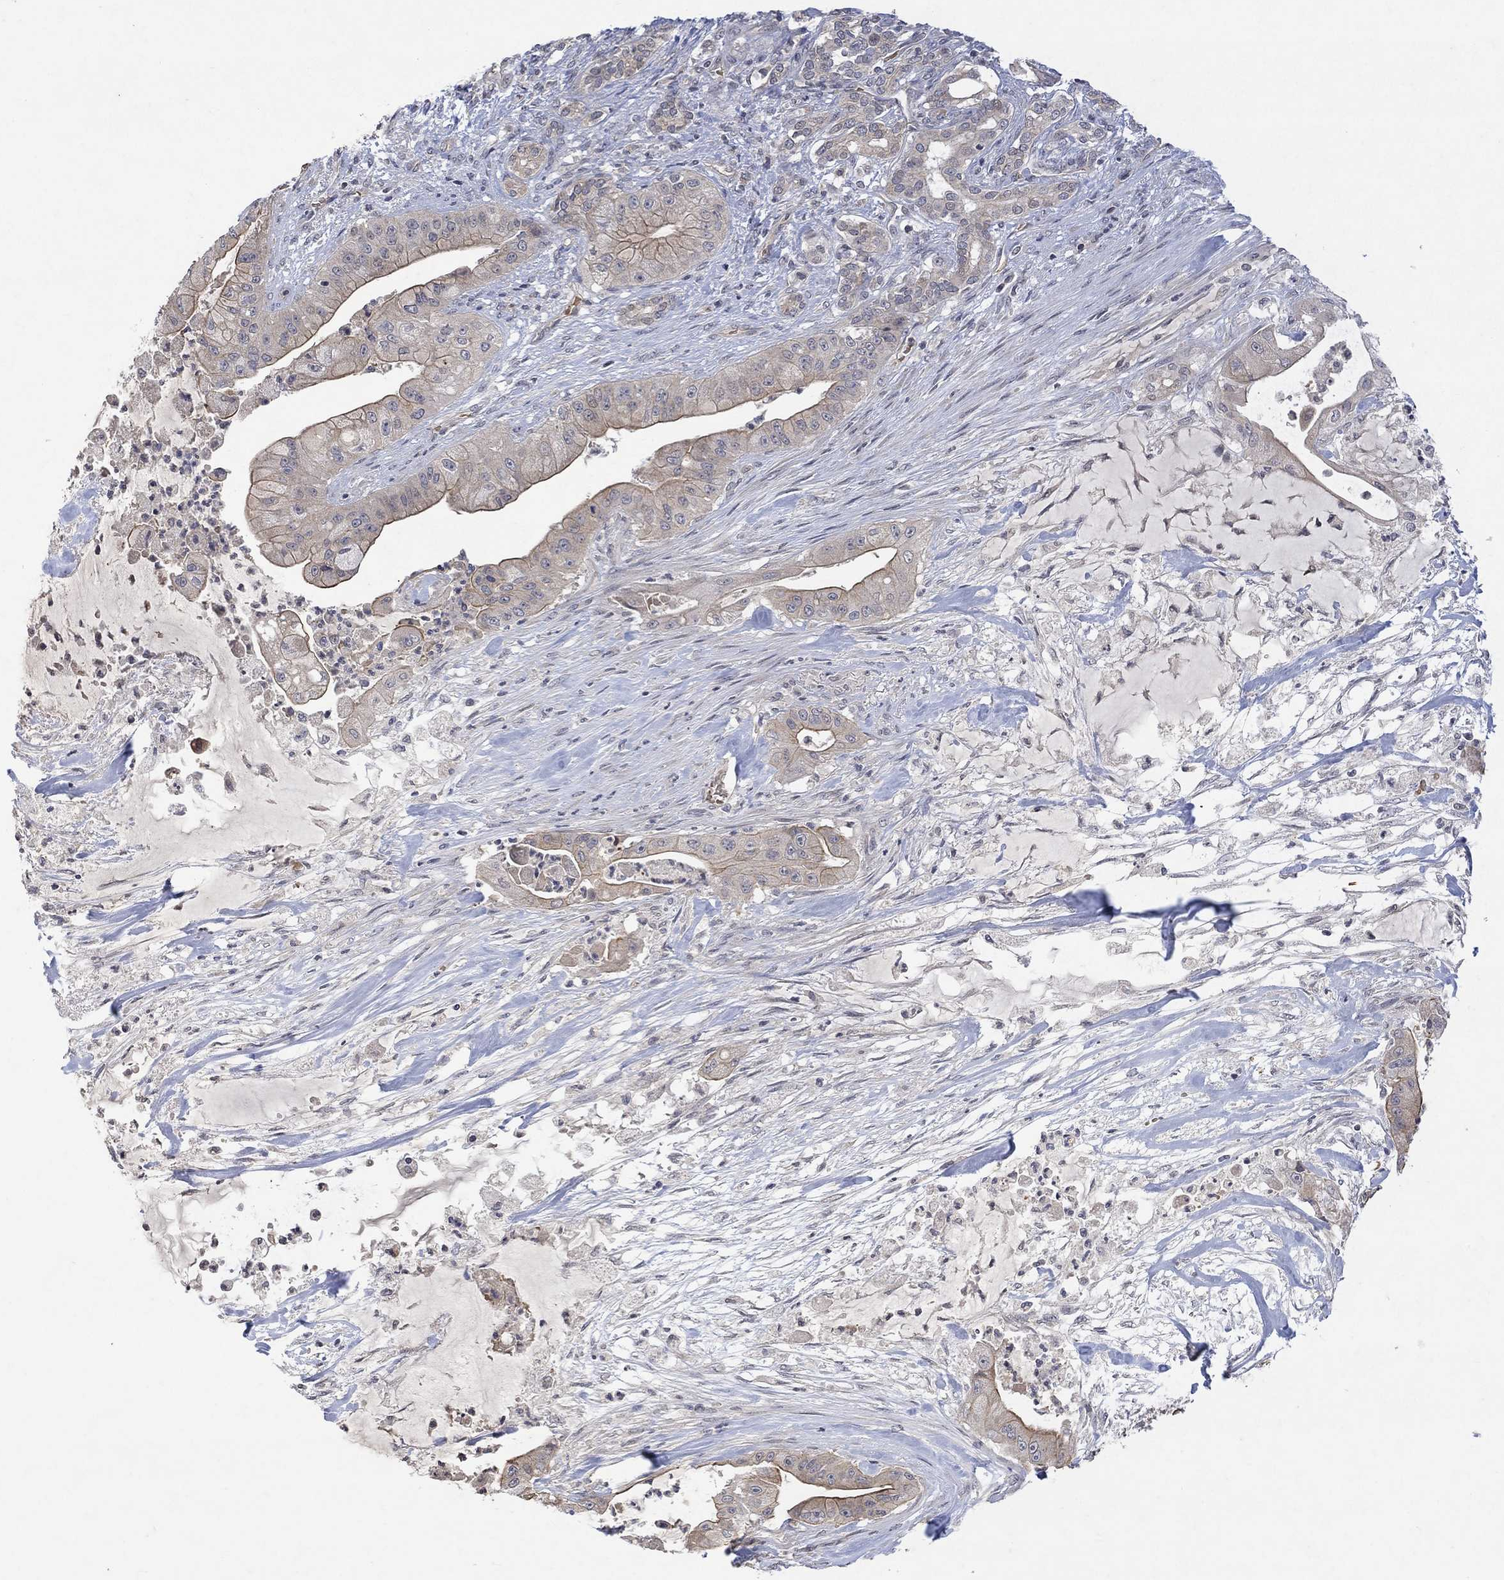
{"staining": {"intensity": "strong", "quantity": "25%-75%", "location": "cytoplasmic/membranous"}, "tissue": "pancreatic cancer", "cell_type": "Tumor cells", "image_type": "cancer", "snomed": [{"axis": "morphology", "description": "Normal tissue, NOS"}, {"axis": "morphology", "description": "Inflammation, NOS"}, {"axis": "morphology", "description": "Adenocarcinoma, NOS"}, {"axis": "topography", "description": "Pancreas"}], "caption": "DAB (3,3'-diaminobenzidine) immunohistochemical staining of pancreatic adenocarcinoma demonstrates strong cytoplasmic/membranous protein staining in approximately 25%-75% of tumor cells. (DAB (3,3'-diaminobenzidine) IHC, brown staining for protein, blue staining for nuclei).", "gene": "GRIN2D", "patient": {"sex": "male", "age": 57}}